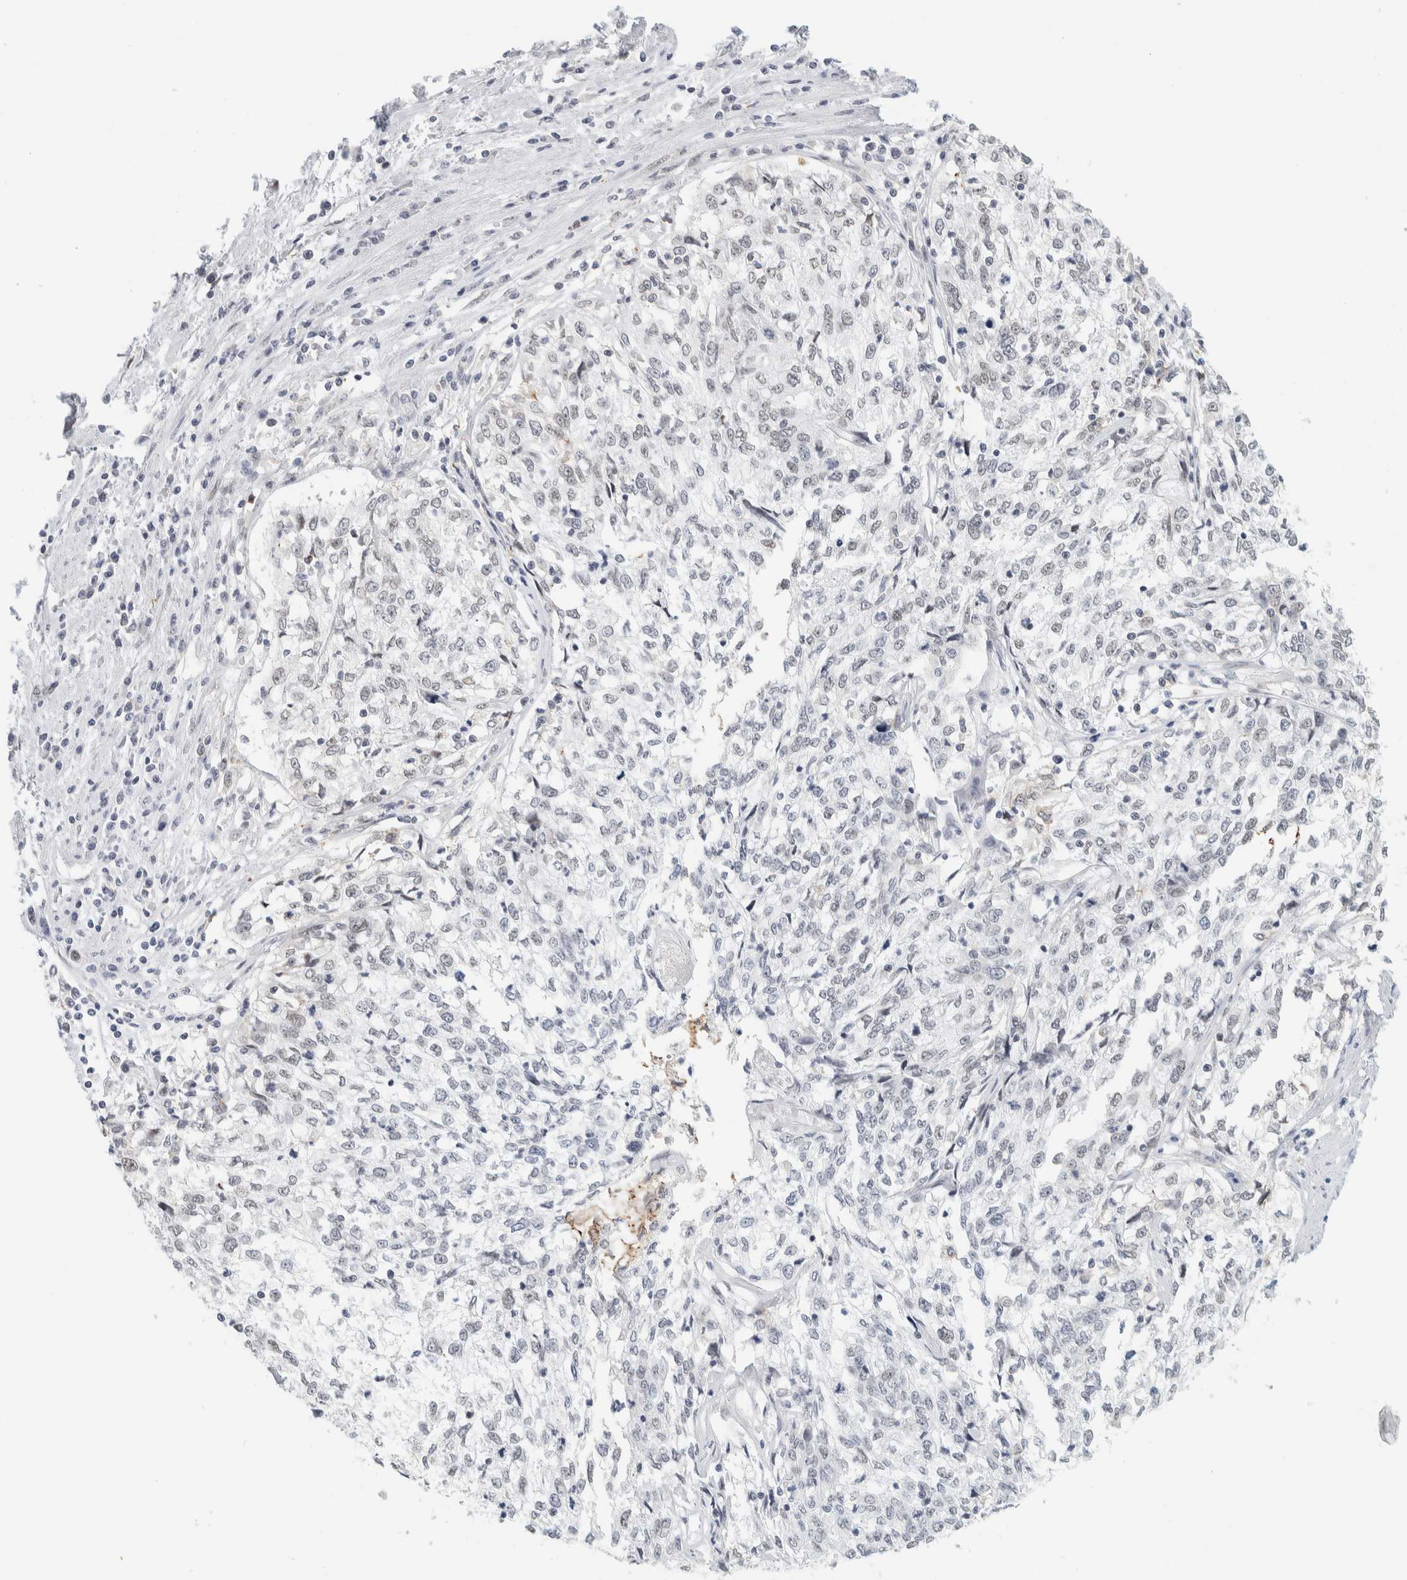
{"staining": {"intensity": "negative", "quantity": "none", "location": "none"}, "tissue": "cervical cancer", "cell_type": "Tumor cells", "image_type": "cancer", "snomed": [{"axis": "morphology", "description": "Squamous cell carcinoma, NOS"}, {"axis": "topography", "description": "Cervix"}], "caption": "Cervical cancer (squamous cell carcinoma) stained for a protein using immunohistochemistry (IHC) shows no positivity tumor cells.", "gene": "CDH17", "patient": {"sex": "female", "age": 57}}